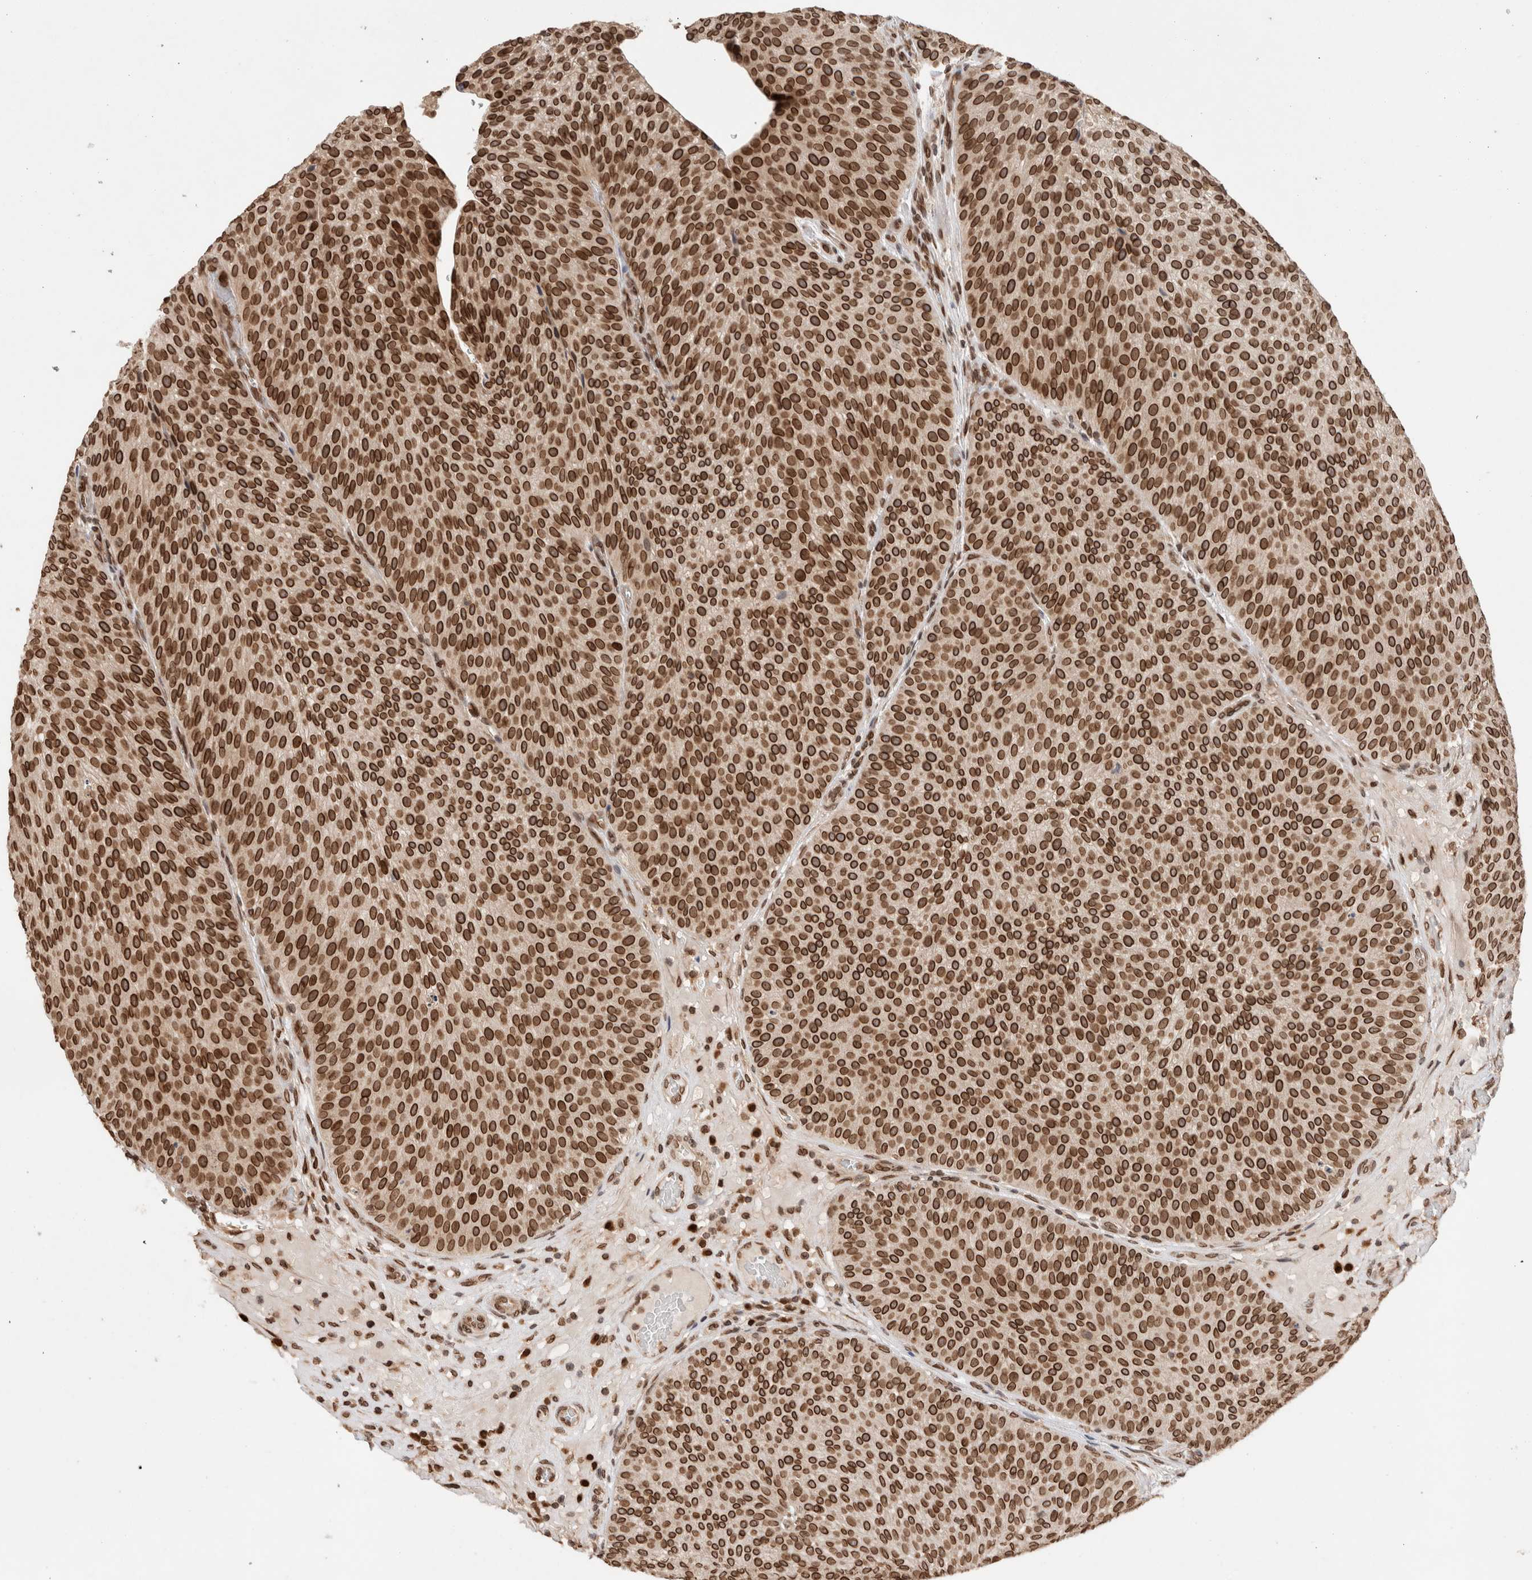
{"staining": {"intensity": "strong", "quantity": ">75%", "location": "cytoplasmic/membranous,nuclear"}, "tissue": "urothelial cancer", "cell_type": "Tumor cells", "image_type": "cancer", "snomed": [{"axis": "morphology", "description": "Normal tissue, NOS"}, {"axis": "morphology", "description": "Urothelial carcinoma, Low grade"}, {"axis": "topography", "description": "Smooth muscle"}, {"axis": "topography", "description": "Urinary bladder"}], "caption": "Urothelial carcinoma (low-grade) tissue displays strong cytoplasmic/membranous and nuclear expression in approximately >75% of tumor cells", "gene": "TPR", "patient": {"sex": "male", "age": 60}}